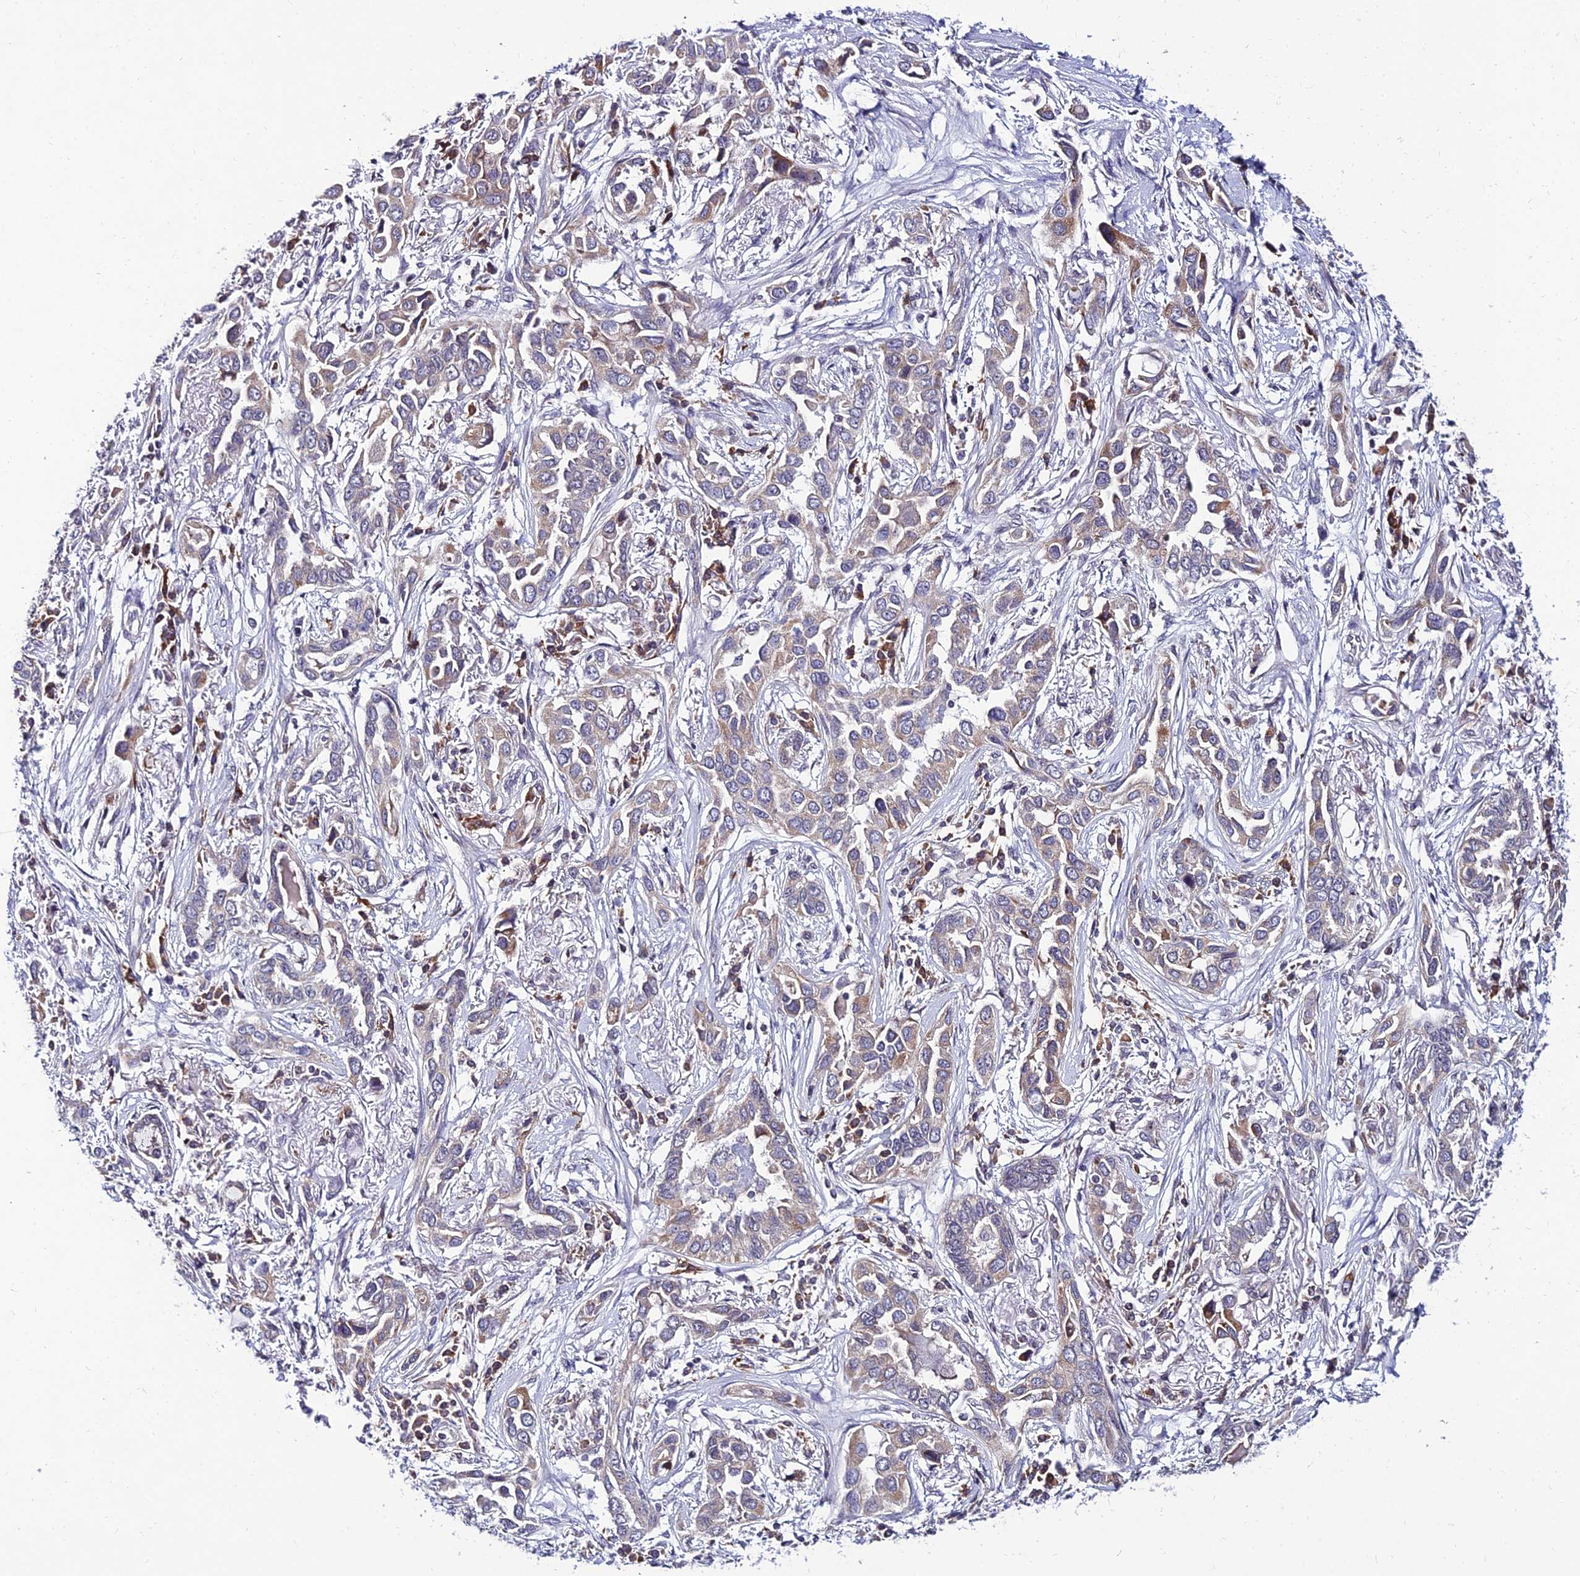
{"staining": {"intensity": "strong", "quantity": "25%-75%", "location": "cytoplasmic/membranous"}, "tissue": "lung cancer", "cell_type": "Tumor cells", "image_type": "cancer", "snomed": [{"axis": "morphology", "description": "Adenocarcinoma, NOS"}, {"axis": "topography", "description": "Lung"}], "caption": "Lung adenocarcinoma stained for a protein demonstrates strong cytoplasmic/membranous positivity in tumor cells. Immunohistochemistry stains the protein of interest in brown and the nuclei are stained blue.", "gene": "CDNF", "patient": {"sex": "female", "age": 76}}